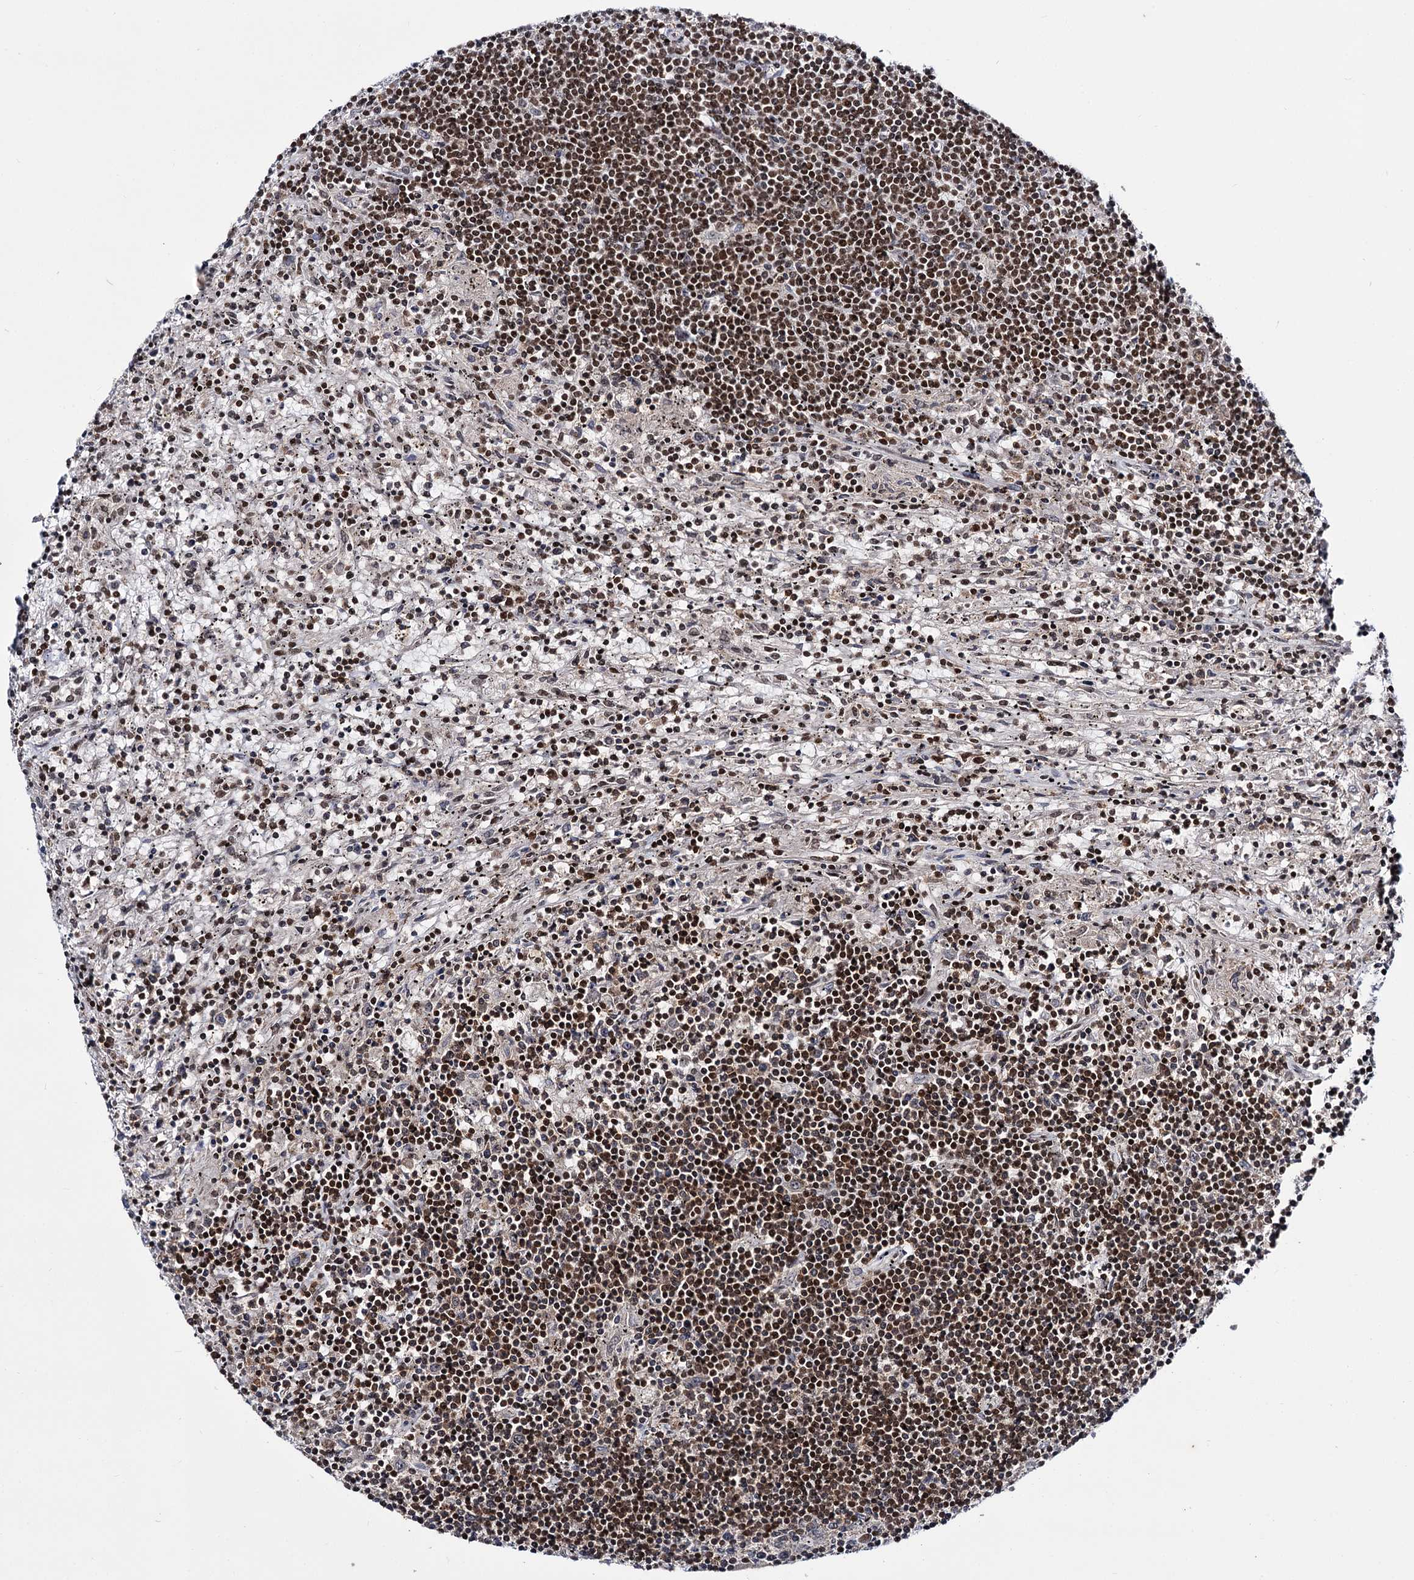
{"staining": {"intensity": "strong", "quantity": ">75%", "location": "nuclear"}, "tissue": "lymphoma", "cell_type": "Tumor cells", "image_type": "cancer", "snomed": [{"axis": "morphology", "description": "Malignant lymphoma, non-Hodgkin's type, Low grade"}, {"axis": "topography", "description": "Spleen"}], "caption": "Strong nuclear protein positivity is identified in approximately >75% of tumor cells in lymphoma.", "gene": "SMCHD1", "patient": {"sex": "male", "age": 76}}